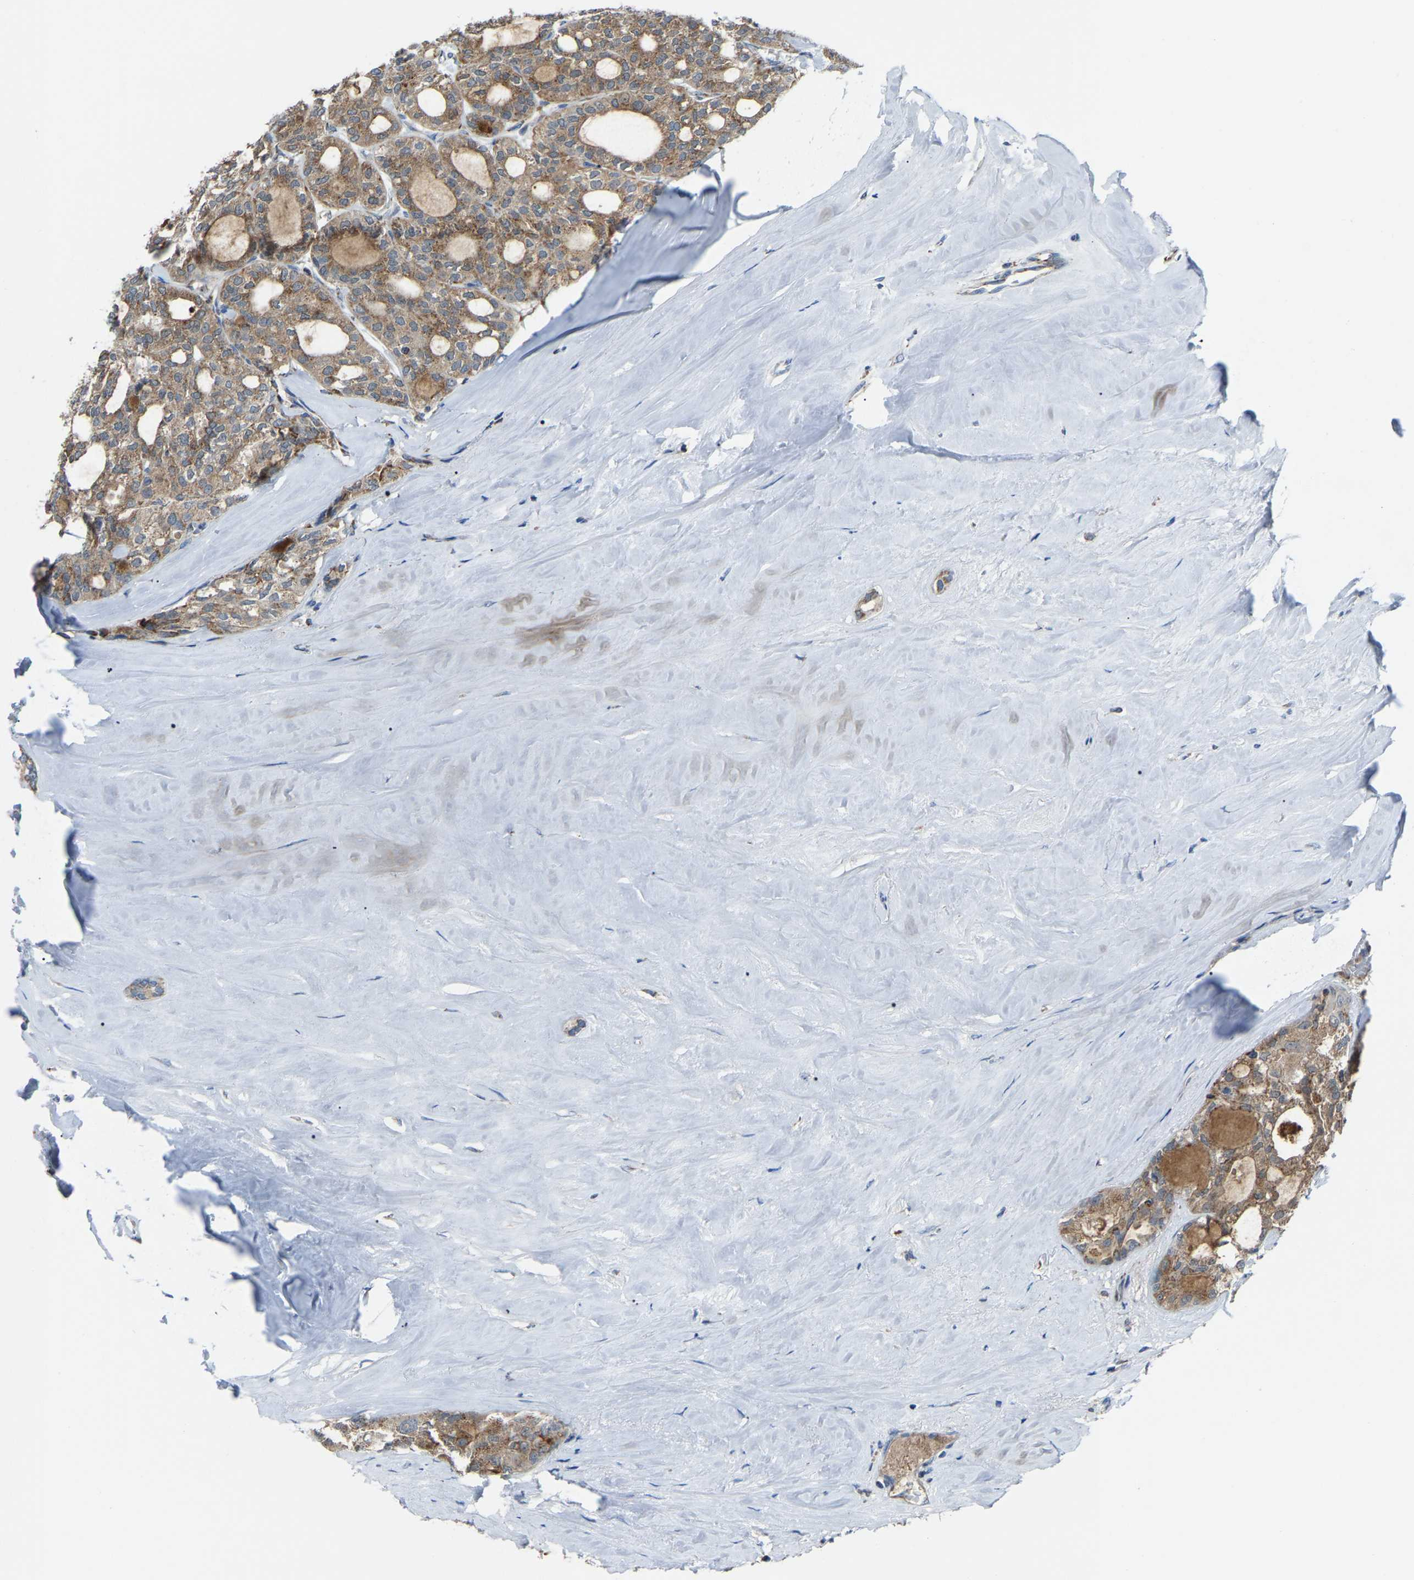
{"staining": {"intensity": "moderate", "quantity": ">75%", "location": "cytoplasmic/membranous"}, "tissue": "thyroid cancer", "cell_type": "Tumor cells", "image_type": "cancer", "snomed": [{"axis": "morphology", "description": "Follicular adenoma carcinoma, NOS"}, {"axis": "topography", "description": "Thyroid gland"}], "caption": "Brown immunohistochemical staining in thyroid cancer (follicular adenoma carcinoma) demonstrates moderate cytoplasmic/membranous expression in about >75% of tumor cells. (Brightfield microscopy of DAB IHC at high magnification).", "gene": "CANT1", "patient": {"sex": "male", "age": 75}}